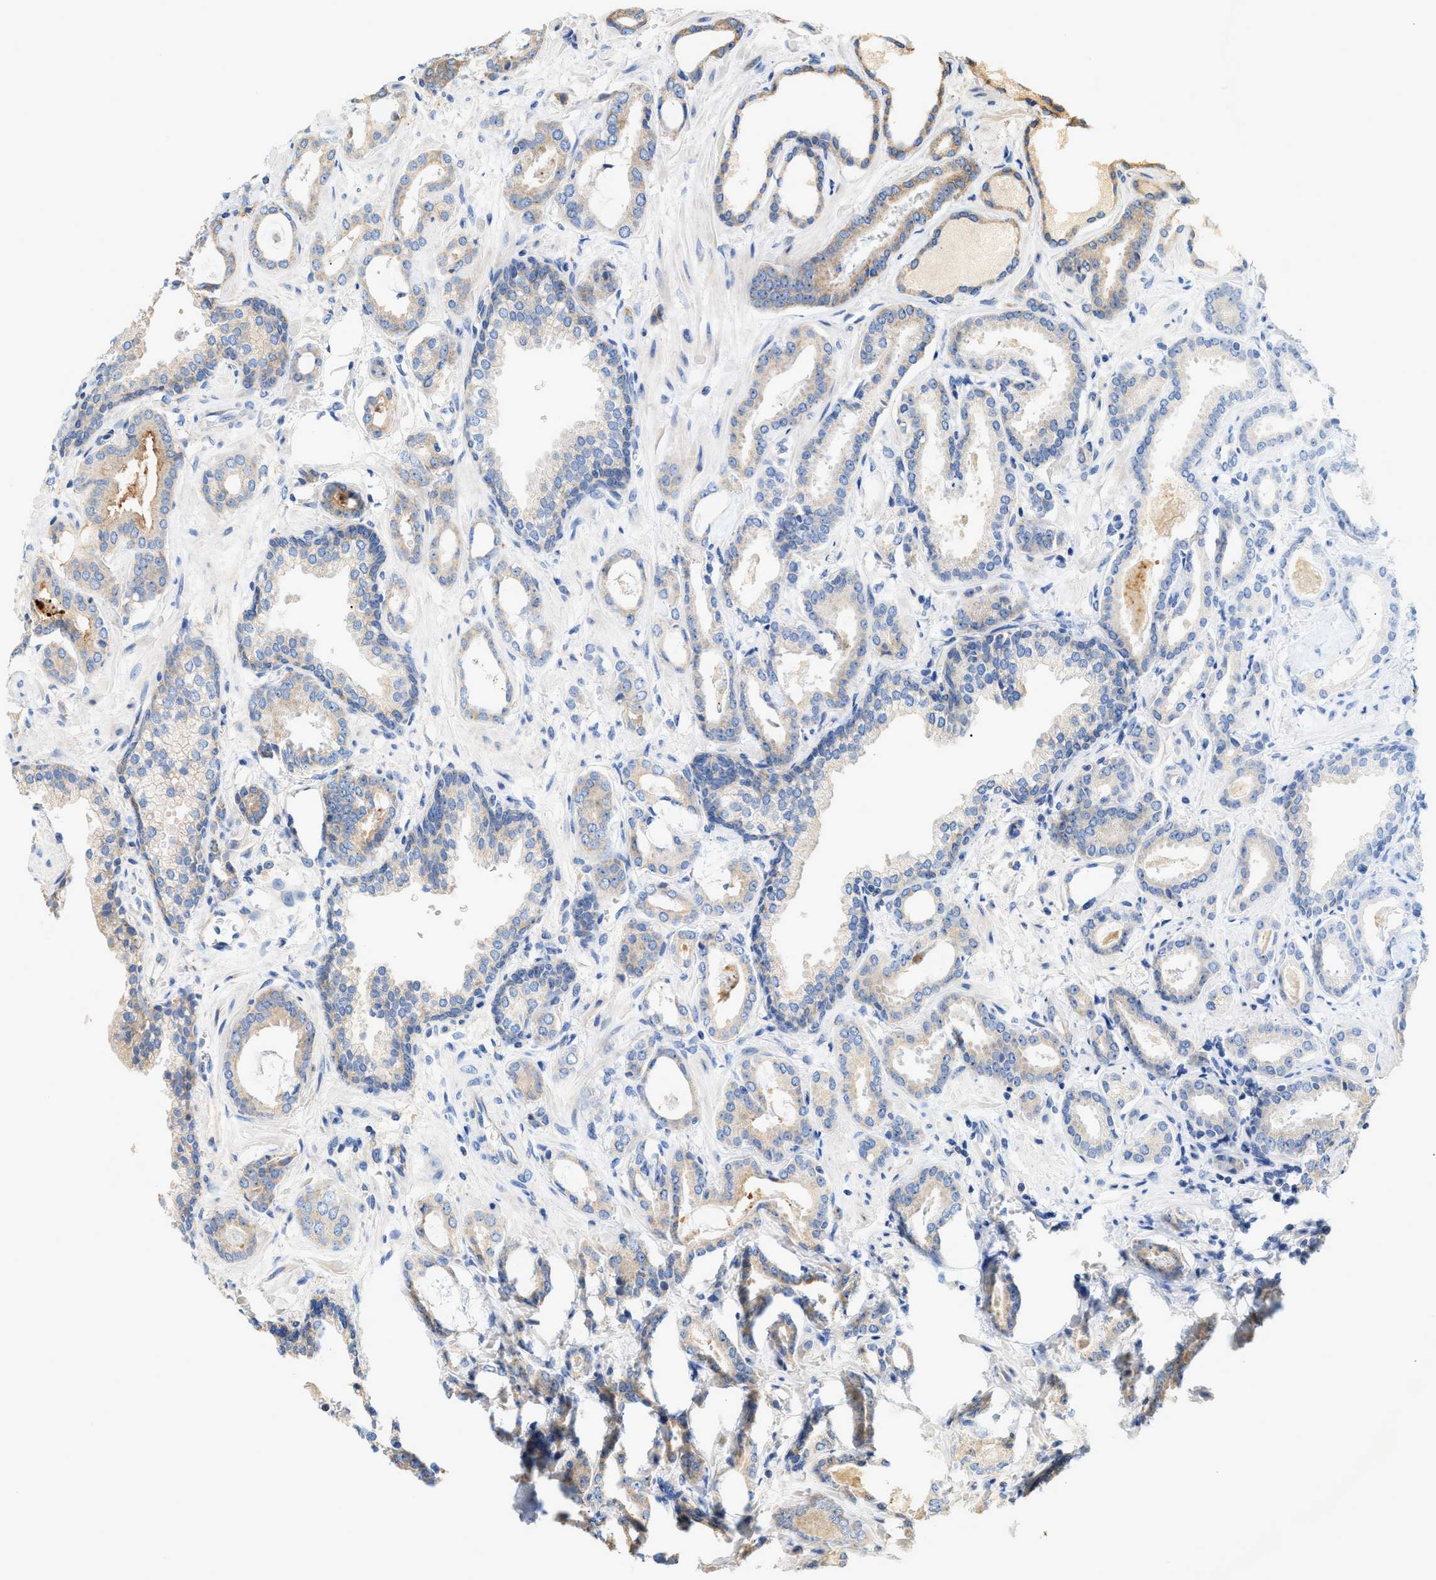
{"staining": {"intensity": "weak", "quantity": ">75%", "location": "cytoplasmic/membranous"}, "tissue": "prostate cancer", "cell_type": "Tumor cells", "image_type": "cancer", "snomed": [{"axis": "morphology", "description": "Adenocarcinoma, Low grade"}, {"axis": "topography", "description": "Prostate"}], "caption": "Weak cytoplasmic/membranous staining for a protein is seen in about >75% of tumor cells of prostate cancer using immunohistochemistry (IHC).", "gene": "OXSM", "patient": {"sex": "male", "age": 53}}